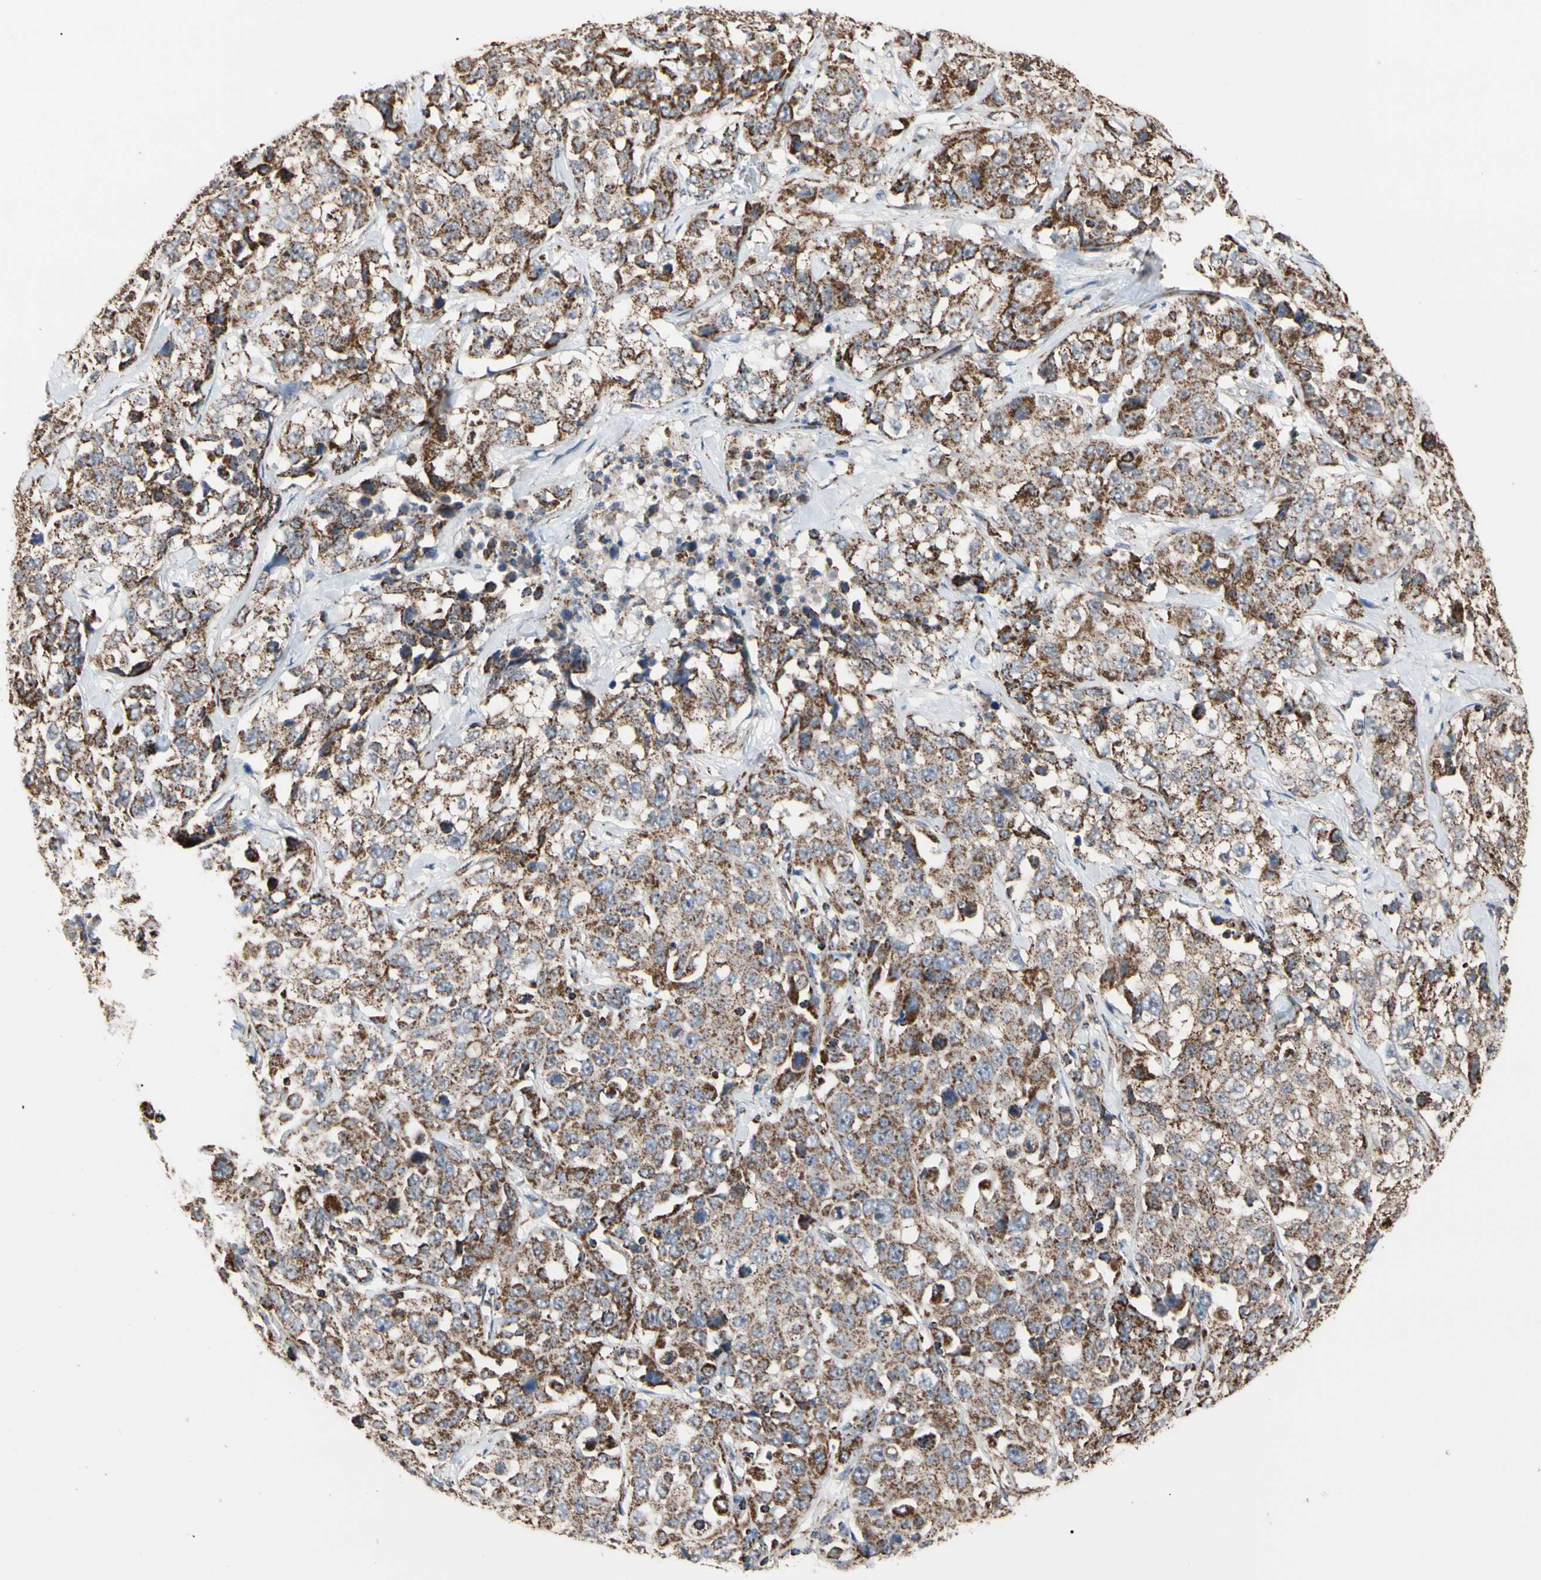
{"staining": {"intensity": "strong", "quantity": ">75%", "location": "cytoplasmic/membranous"}, "tissue": "stomach cancer", "cell_type": "Tumor cells", "image_type": "cancer", "snomed": [{"axis": "morphology", "description": "Normal tissue, NOS"}, {"axis": "morphology", "description": "Adenocarcinoma, NOS"}, {"axis": "topography", "description": "Stomach"}], "caption": "Protein expression analysis of human stomach cancer (adenocarcinoma) reveals strong cytoplasmic/membranous staining in approximately >75% of tumor cells.", "gene": "FAM110B", "patient": {"sex": "male", "age": 48}}